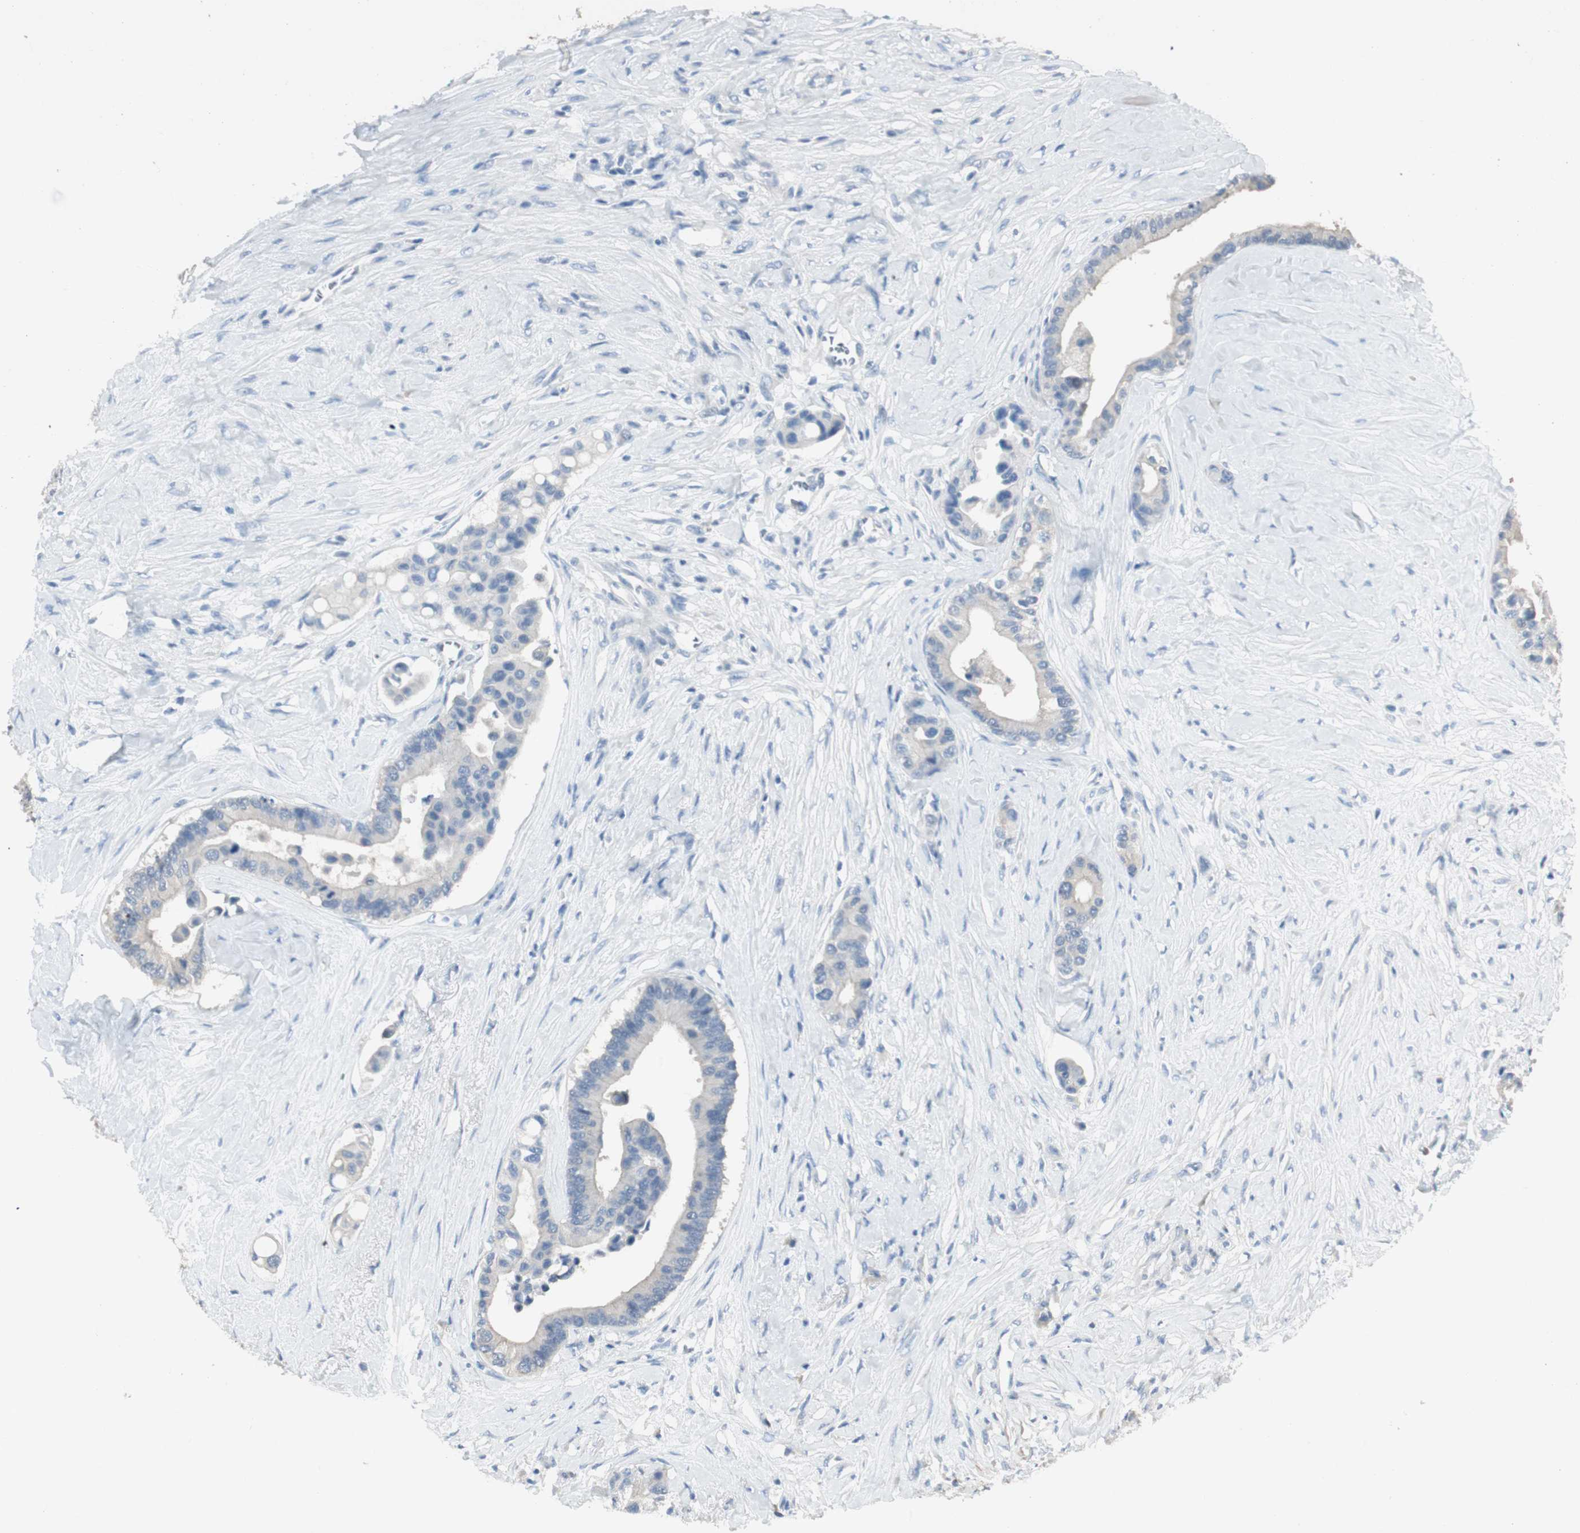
{"staining": {"intensity": "negative", "quantity": "none", "location": "none"}, "tissue": "colorectal cancer", "cell_type": "Tumor cells", "image_type": "cancer", "snomed": [{"axis": "morphology", "description": "Normal tissue, NOS"}, {"axis": "morphology", "description": "Adenocarcinoma, NOS"}, {"axis": "topography", "description": "Colon"}], "caption": "Colorectal adenocarcinoma was stained to show a protein in brown. There is no significant positivity in tumor cells.", "gene": "SPINK4", "patient": {"sex": "male", "age": 82}}